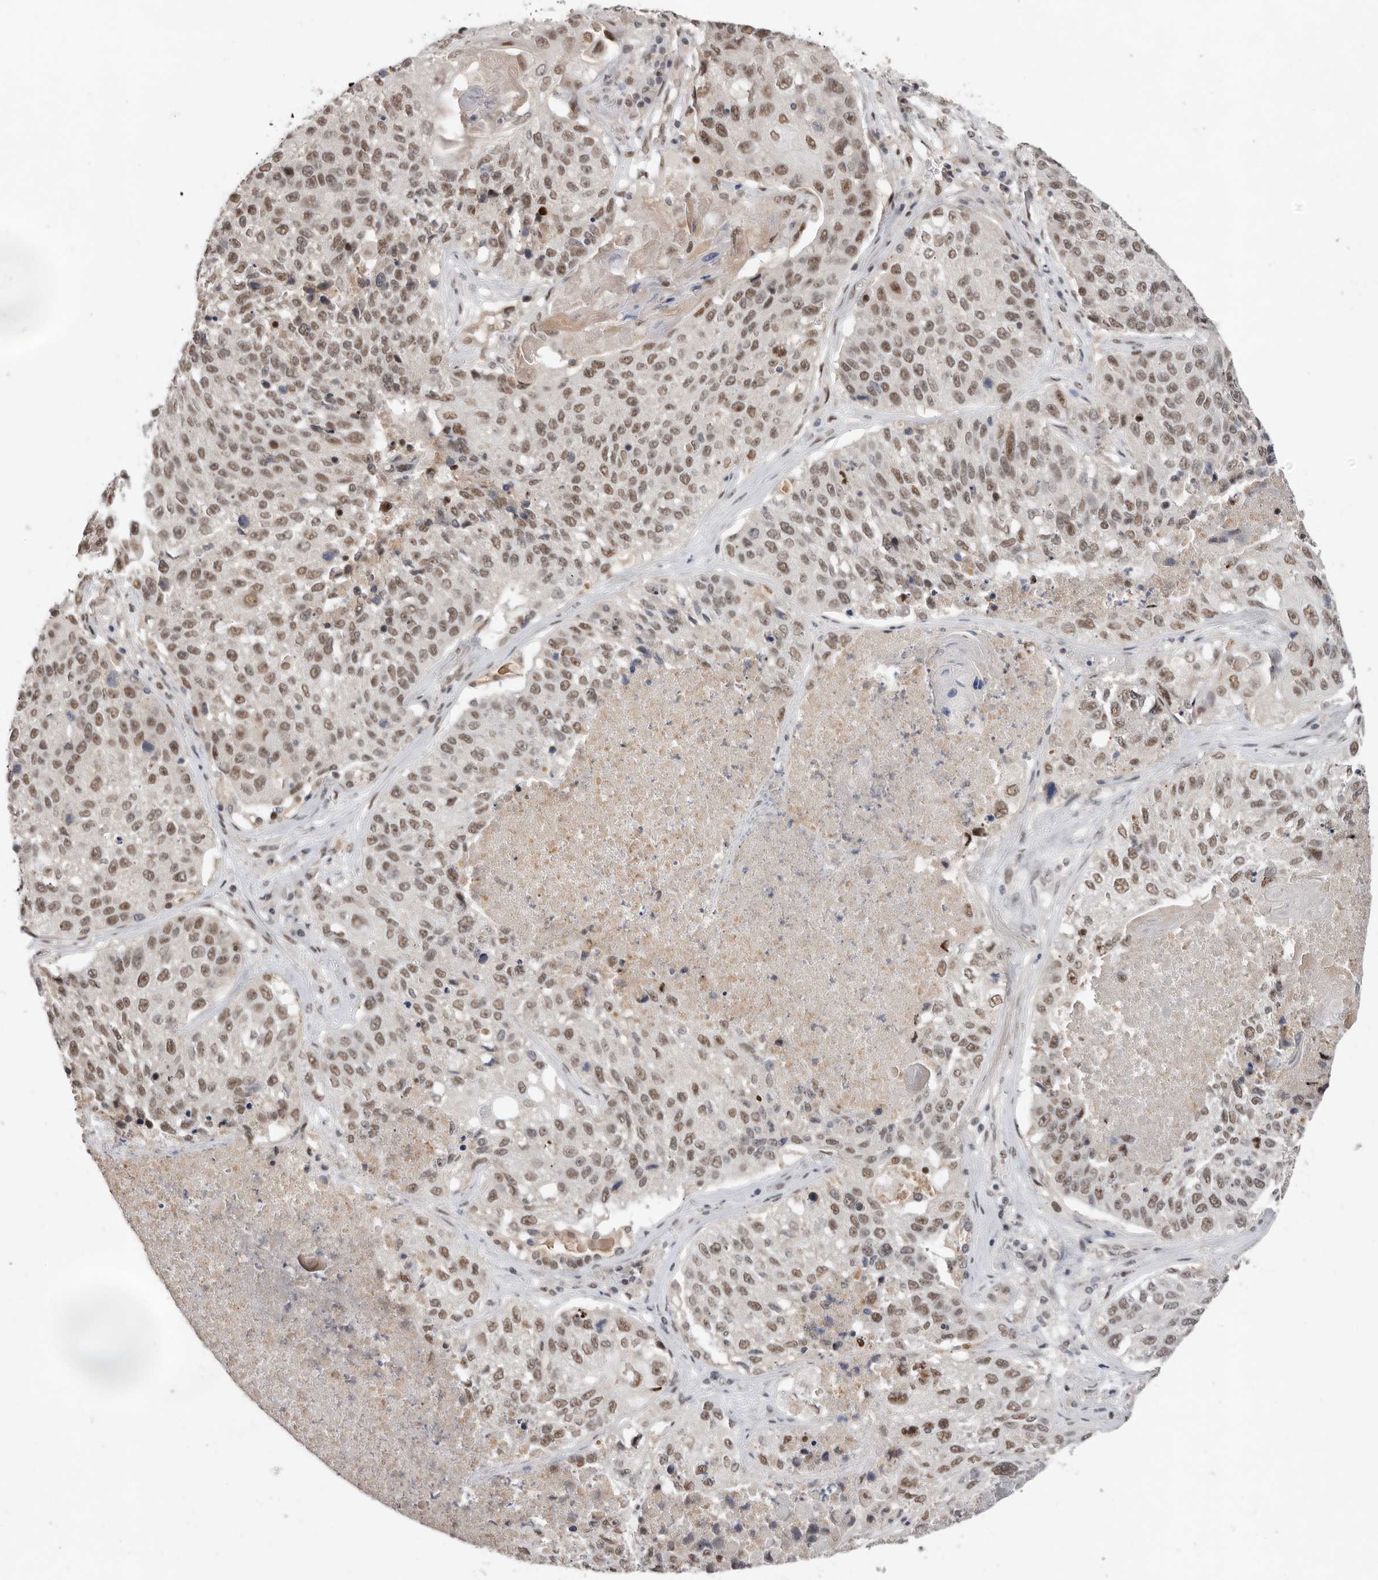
{"staining": {"intensity": "moderate", "quantity": ">75%", "location": "nuclear"}, "tissue": "lung cancer", "cell_type": "Tumor cells", "image_type": "cancer", "snomed": [{"axis": "morphology", "description": "Squamous cell carcinoma, NOS"}, {"axis": "topography", "description": "Lung"}], "caption": "This image demonstrates IHC staining of human lung squamous cell carcinoma, with medium moderate nuclear staining in about >75% of tumor cells.", "gene": "BRCA2", "patient": {"sex": "male", "age": 61}}